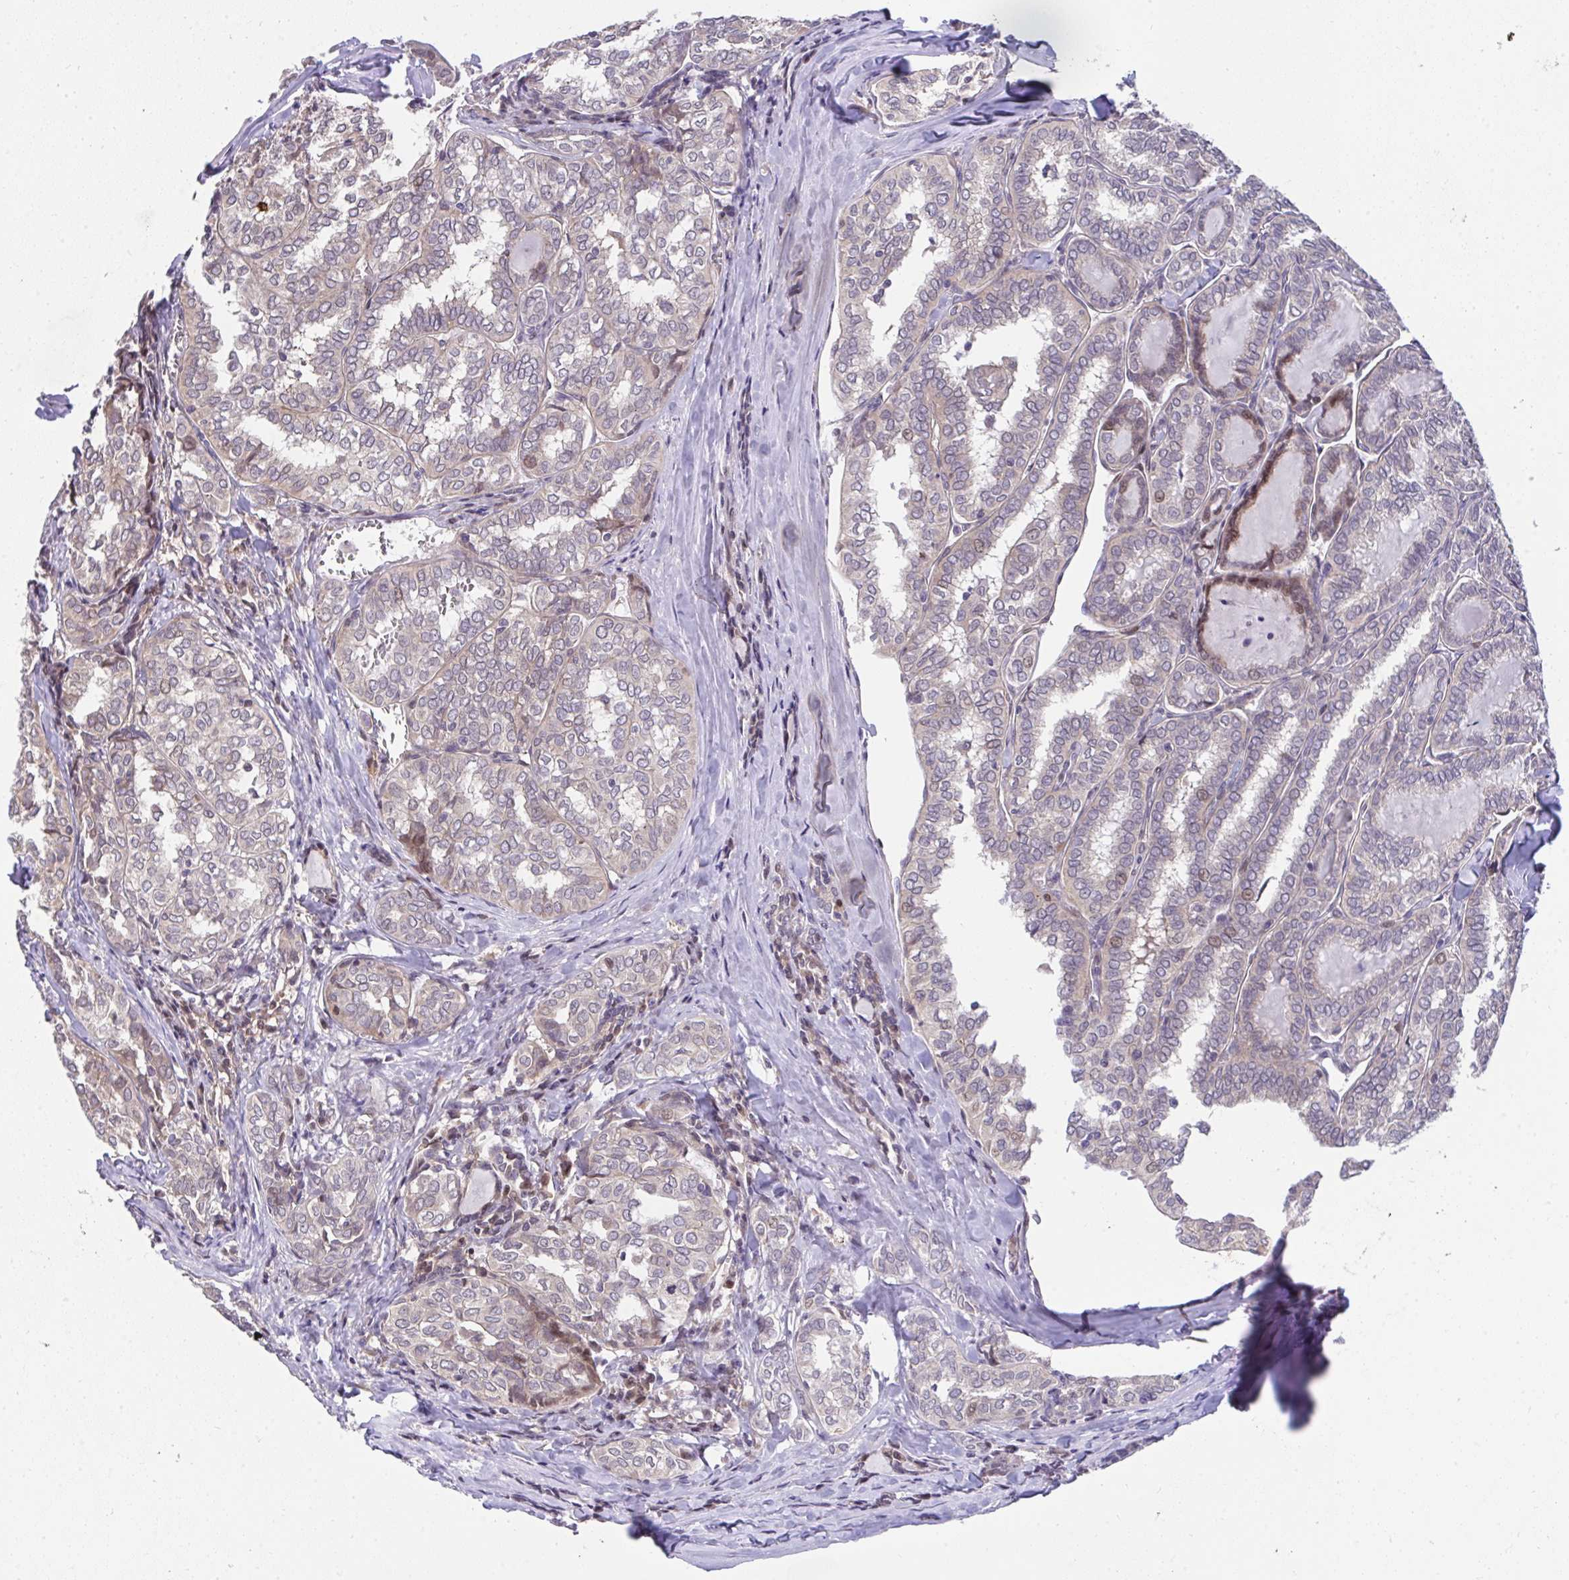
{"staining": {"intensity": "negative", "quantity": "none", "location": "none"}, "tissue": "thyroid cancer", "cell_type": "Tumor cells", "image_type": "cancer", "snomed": [{"axis": "morphology", "description": "Papillary adenocarcinoma, NOS"}, {"axis": "topography", "description": "Thyroid gland"}], "caption": "DAB immunohistochemical staining of thyroid cancer (papillary adenocarcinoma) displays no significant staining in tumor cells.", "gene": "RDH14", "patient": {"sex": "female", "age": 30}}